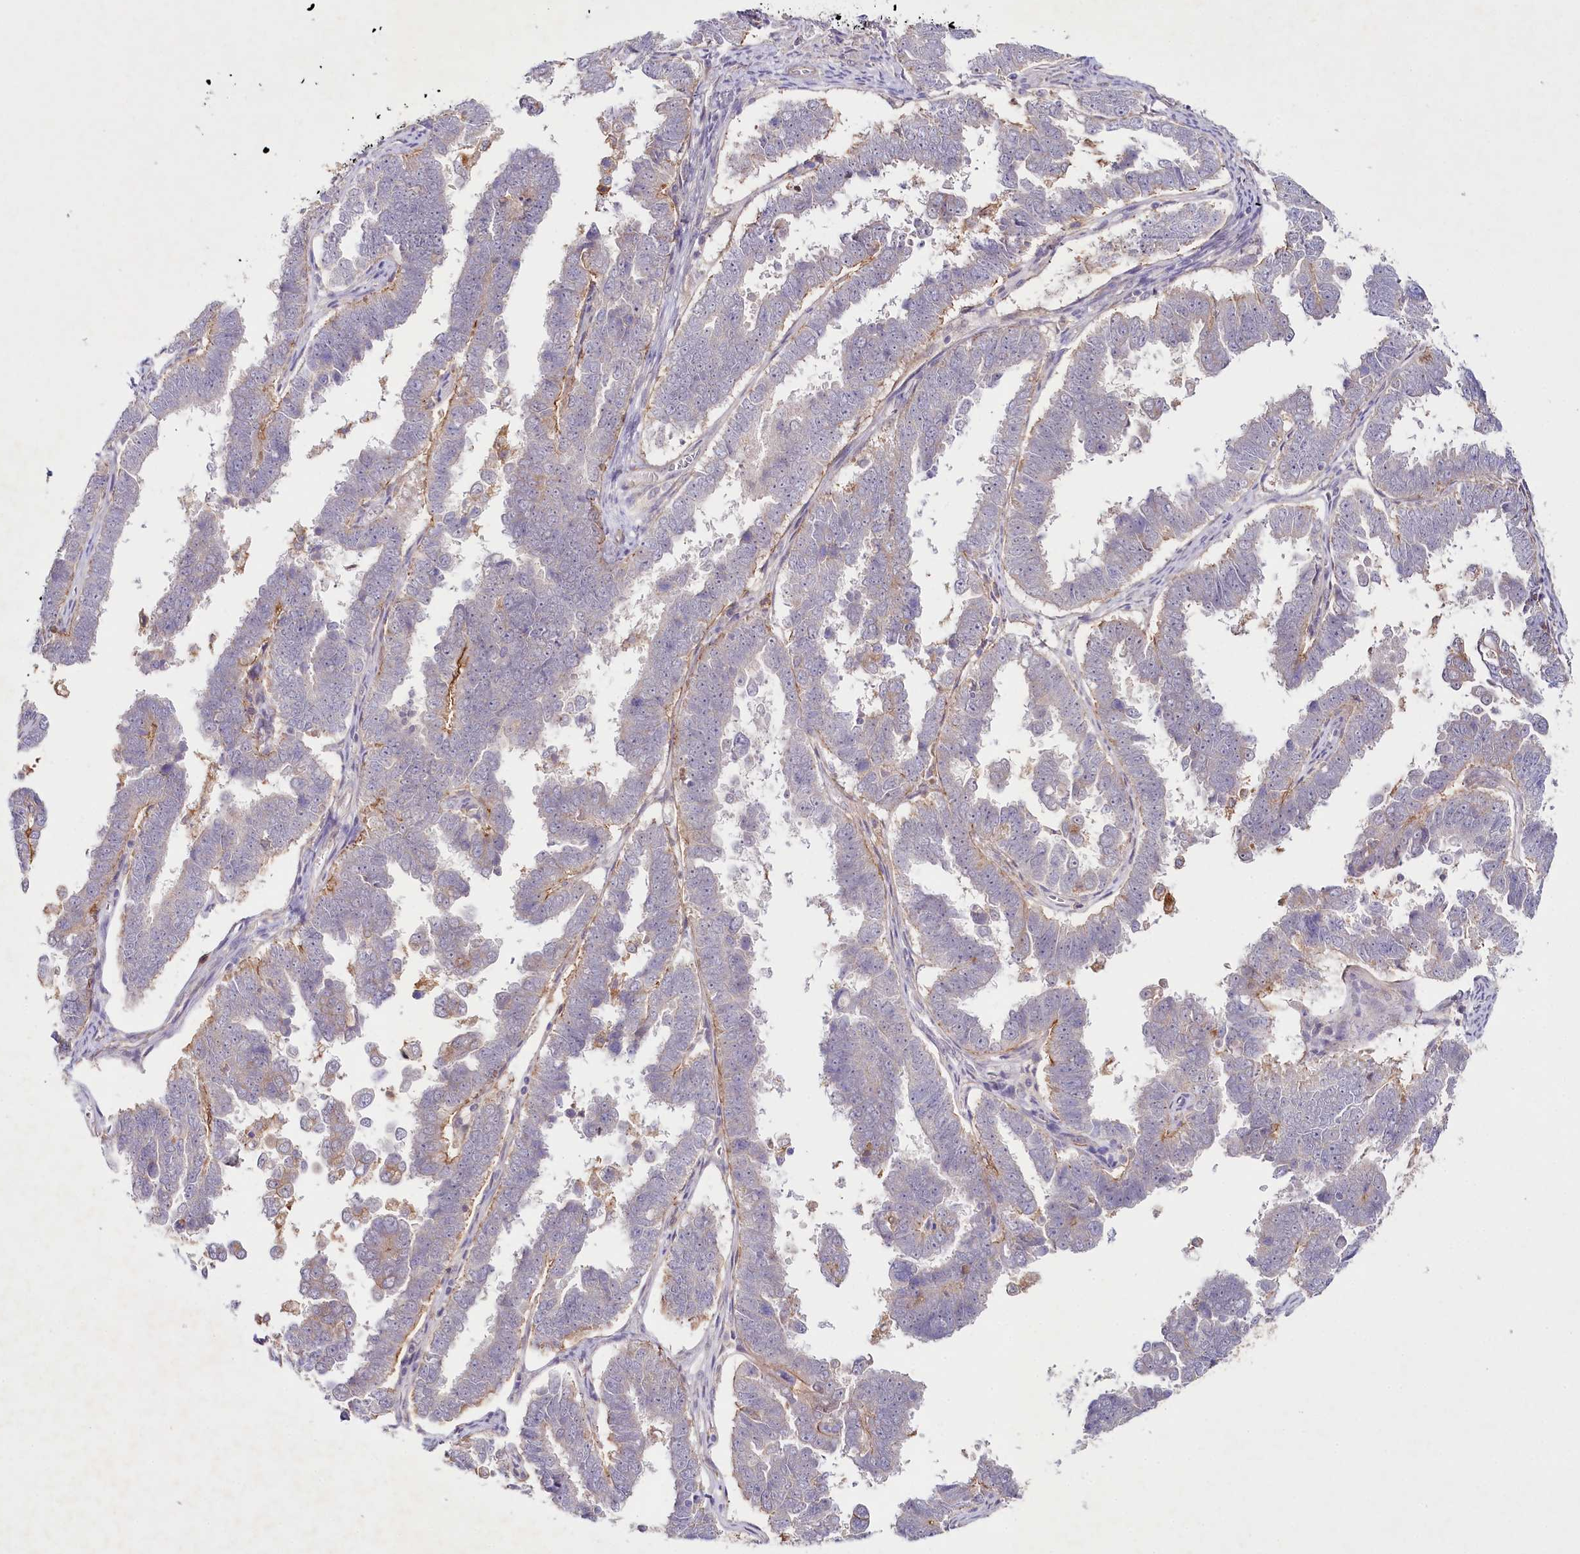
{"staining": {"intensity": "negative", "quantity": "none", "location": "none"}, "tissue": "endometrial cancer", "cell_type": "Tumor cells", "image_type": "cancer", "snomed": [{"axis": "morphology", "description": "Adenocarcinoma, NOS"}, {"axis": "topography", "description": "Endometrium"}], "caption": "Immunohistochemistry (IHC) of human endometrial adenocarcinoma demonstrates no positivity in tumor cells.", "gene": "ALDH3B1", "patient": {"sex": "female", "age": 75}}